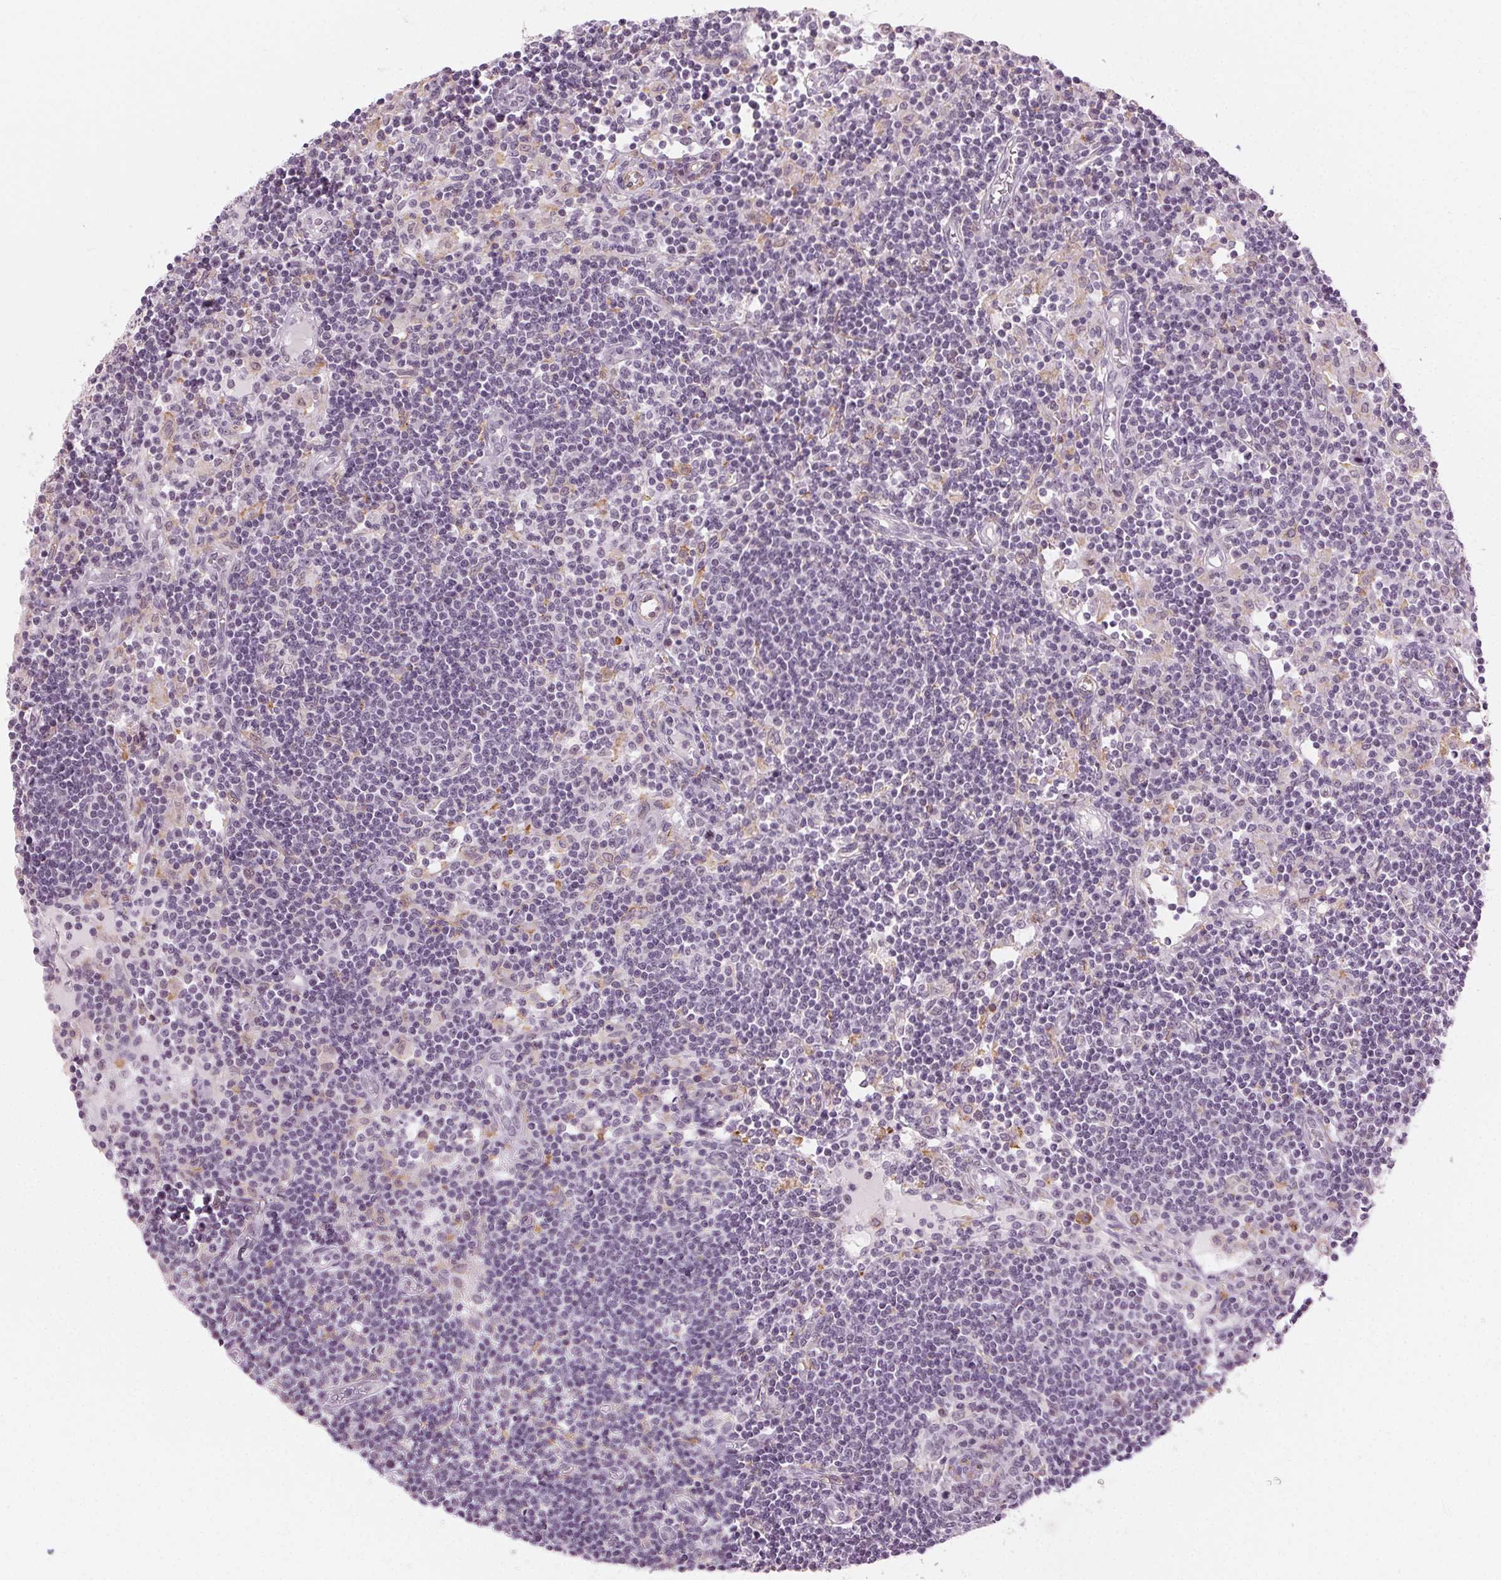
{"staining": {"intensity": "negative", "quantity": "none", "location": "none"}, "tissue": "lymph node", "cell_type": "Germinal center cells", "image_type": "normal", "snomed": [{"axis": "morphology", "description": "Normal tissue, NOS"}, {"axis": "topography", "description": "Lymph node"}], "caption": "This is an immunohistochemistry histopathology image of normal lymph node. There is no positivity in germinal center cells.", "gene": "AIF1L", "patient": {"sex": "female", "age": 72}}